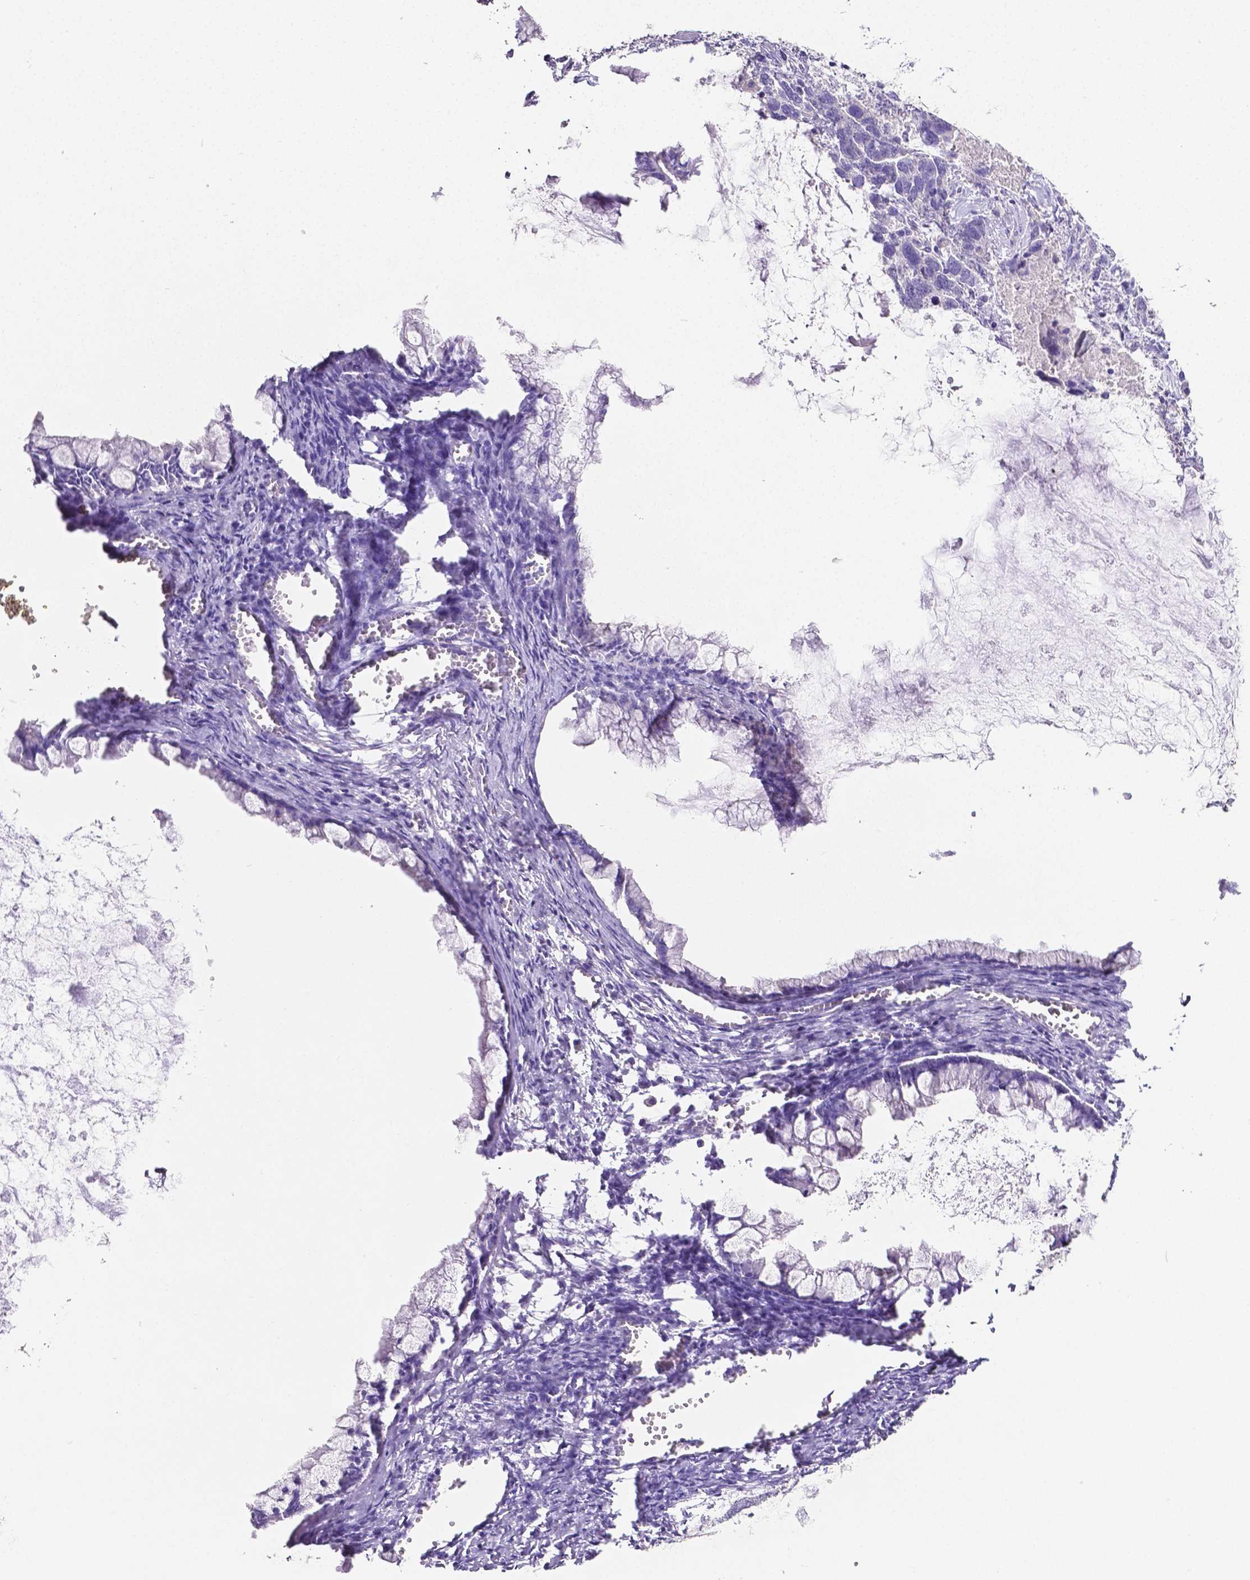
{"staining": {"intensity": "negative", "quantity": "none", "location": "none"}, "tissue": "ovarian cancer", "cell_type": "Tumor cells", "image_type": "cancer", "snomed": [{"axis": "morphology", "description": "Cystadenocarcinoma, mucinous, NOS"}, {"axis": "topography", "description": "Ovary"}], "caption": "Immunohistochemical staining of human mucinous cystadenocarcinoma (ovarian) demonstrates no significant positivity in tumor cells.", "gene": "SLC22A2", "patient": {"sex": "female", "age": 67}}